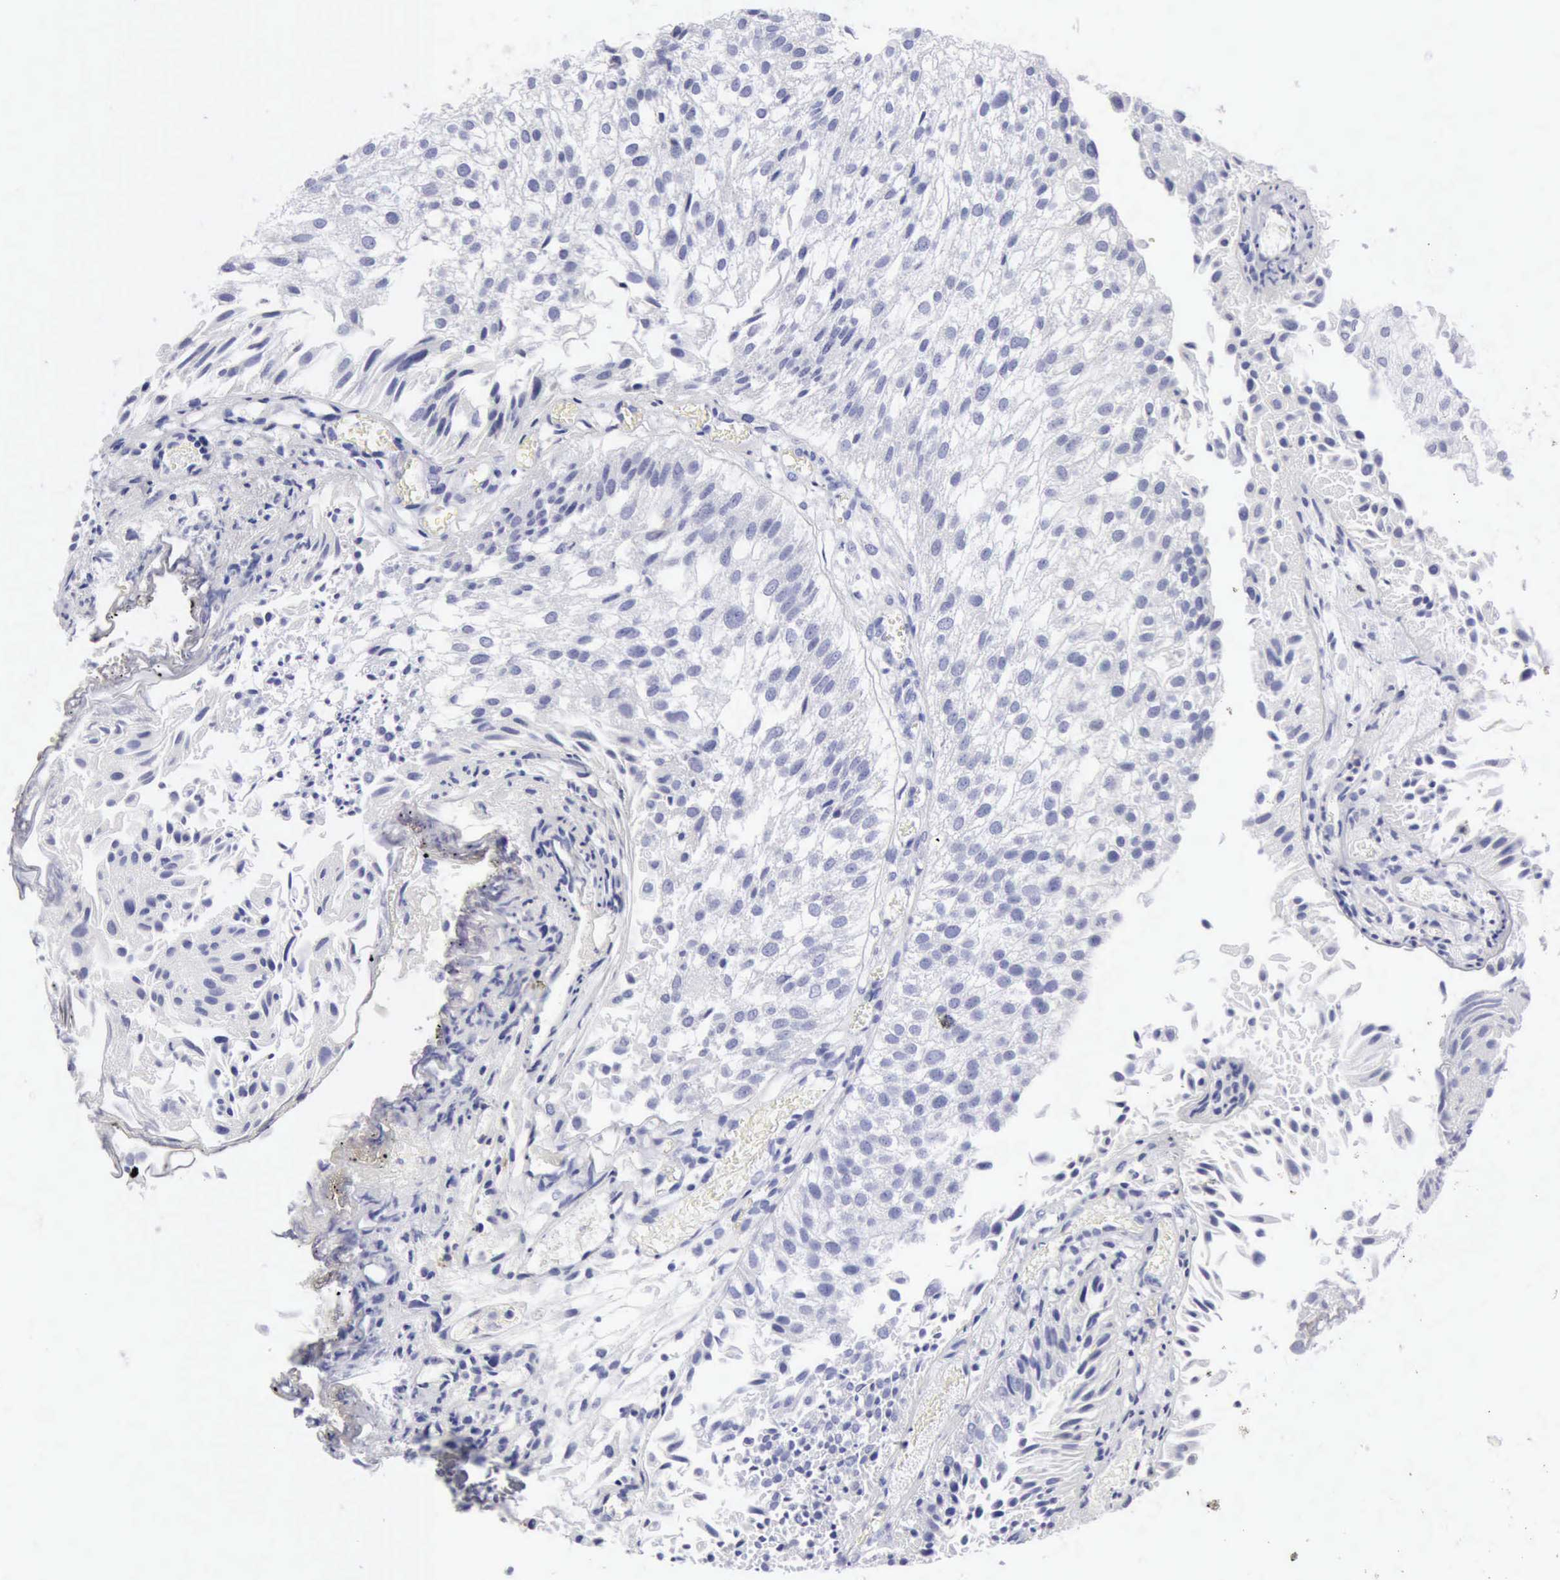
{"staining": {"intensity": "negative", "quantity": "none", "location": "none"}, "tissue": "urothelial cancer", "cell_type": "Tumor cells", "image_type": "cancer", "snomed": [{"axis": "morphology", "description": "Urothelial carcinoma, Low grade"}, {"axis": "topography", "description": "Urinary bladder"}], "caption": "Micrograph shows no protein expression in tumor cells of urothelial cancer tissue.", "gene": "NCAM1", "patient": {"sex": "female", "age": 89}}